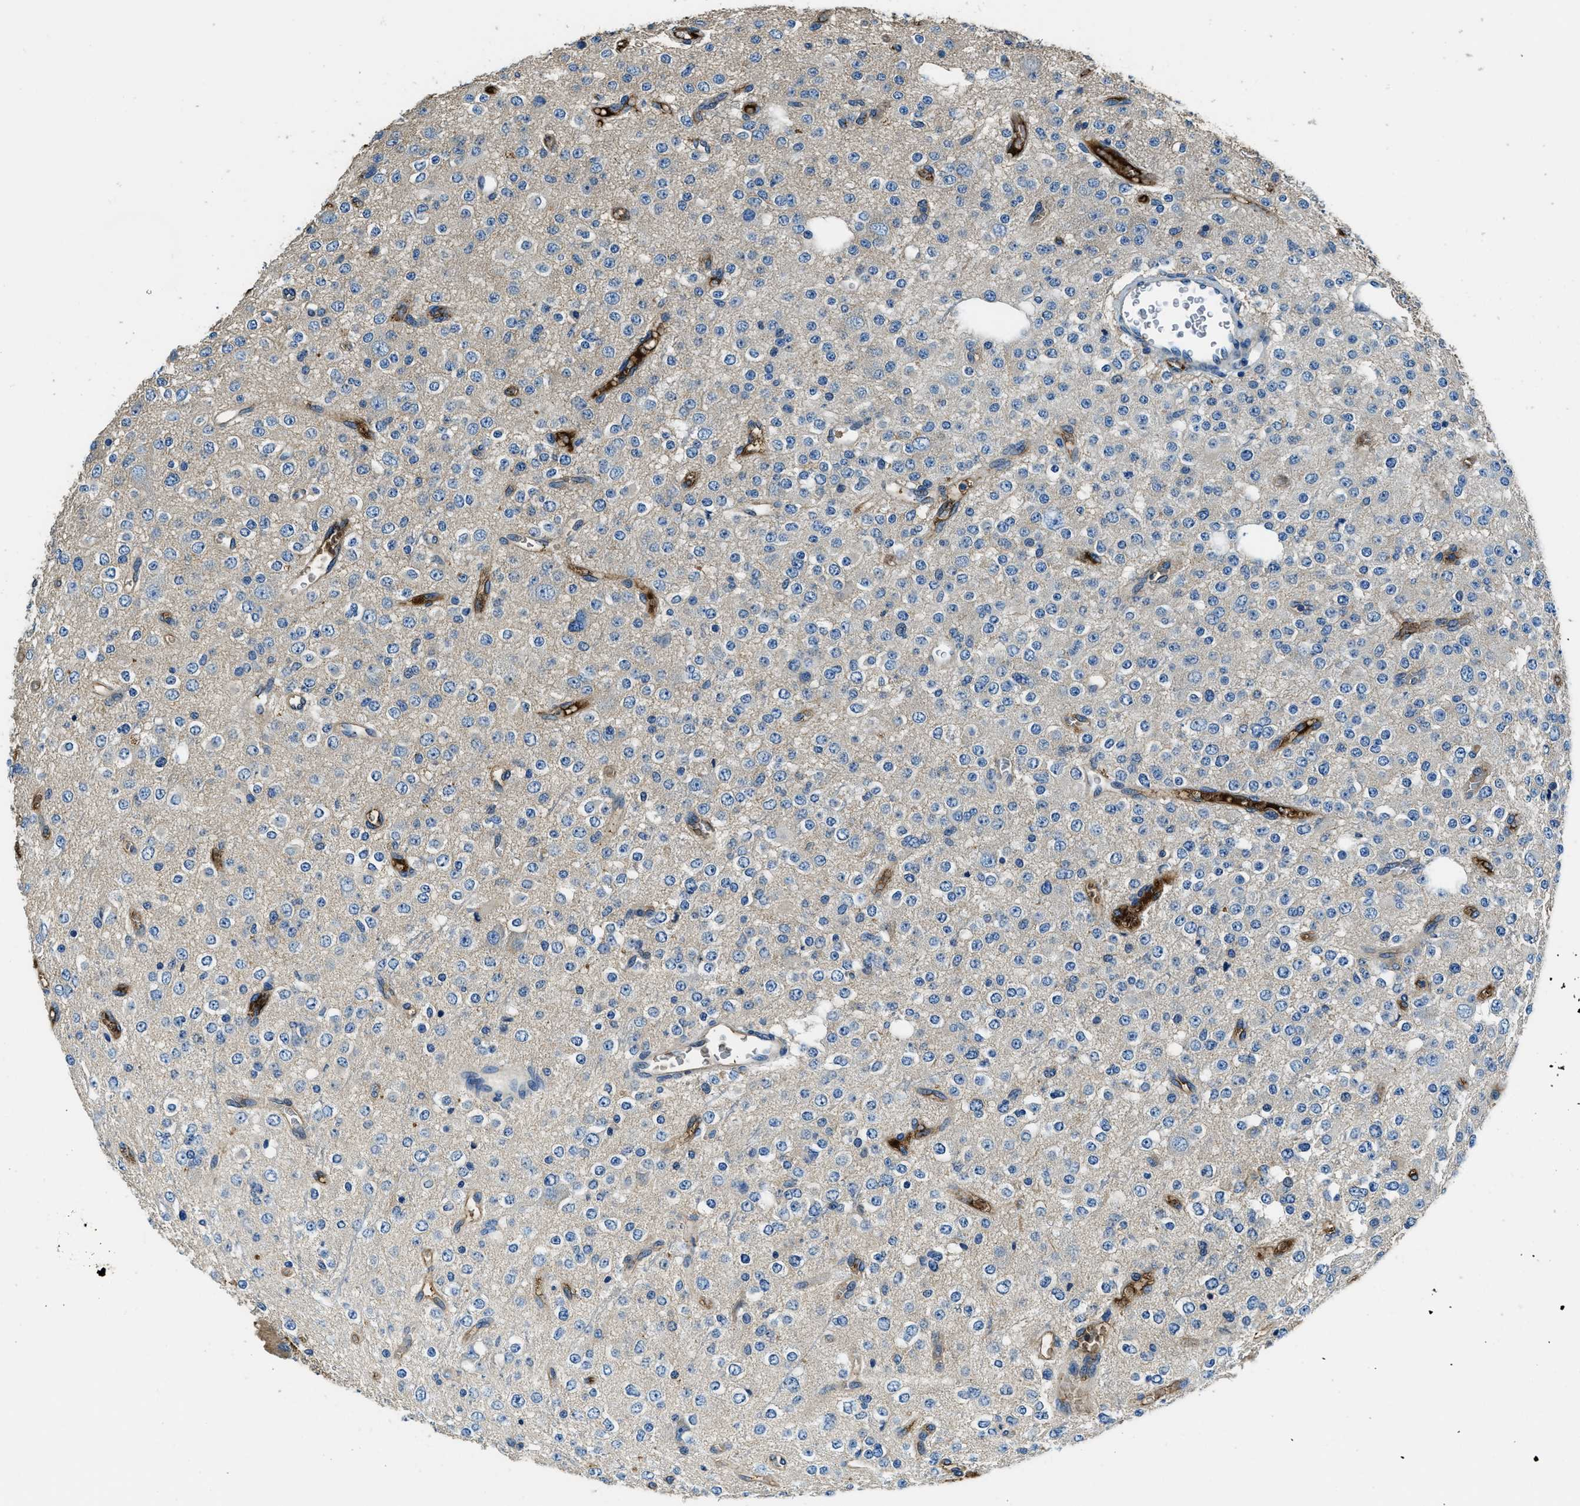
{"staining": {"intensity": "negative", "quantity": "none", "location": "none"}, "tissue": "glioma", "cell_type": "Tumor cells", "image_type": "cancer", "snomed": [{"axis": "morphology", "description": "Glioma, malignant, Low grade"}, {"axis": "topography", "description": "Brain"}], "caption": "The image exhibits no significant staining in tumor cells of malignant glioma (low-grade). Nuclei are stained in blue.", "gene": "TMEM186", "patient": {"sex": "male", "age": 38}}